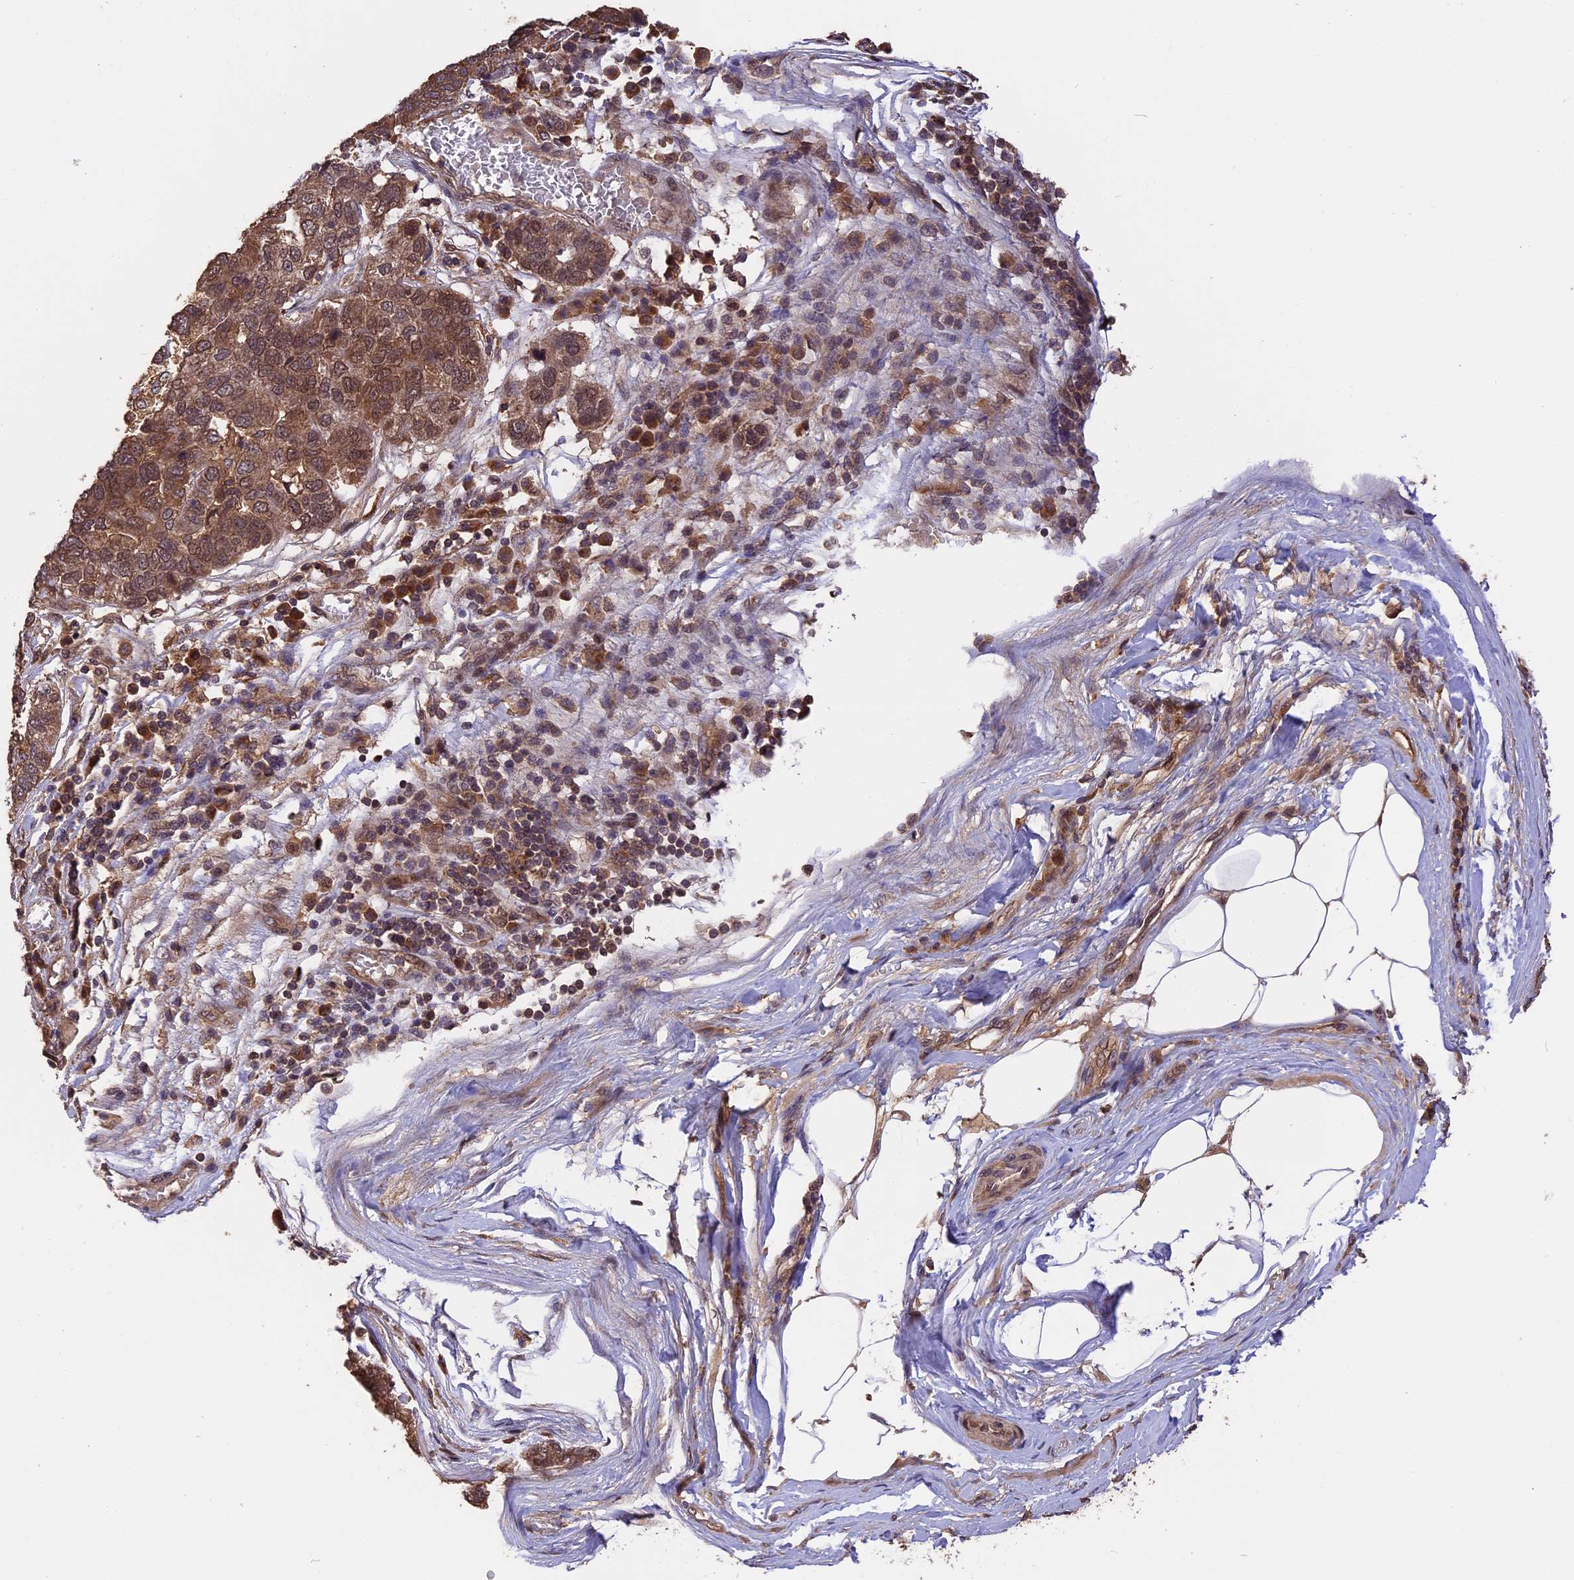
{"staining": {"intensity": "moderate", "quantity": ">75%", "location": "cytoplasmic/membranous"}, "tissue": "pancreatic cancer", "cell_type": "Tumor cells", "image_type": "cancer", "snomed": [{"axis": "morphology", "description": "Adenocarcinoma, NOS"}, {"axis": "topography", "description": "Pancreas"}], "caption": "Adenocarcinoma (pancreatic) stained with DAB IHC reveals medium levels of moderate cytoplasmic/membranous positivity in approximately >75% of tumor cells.", "gene": "ESCO1", "patient": {"sex": "female", "age": 61}}